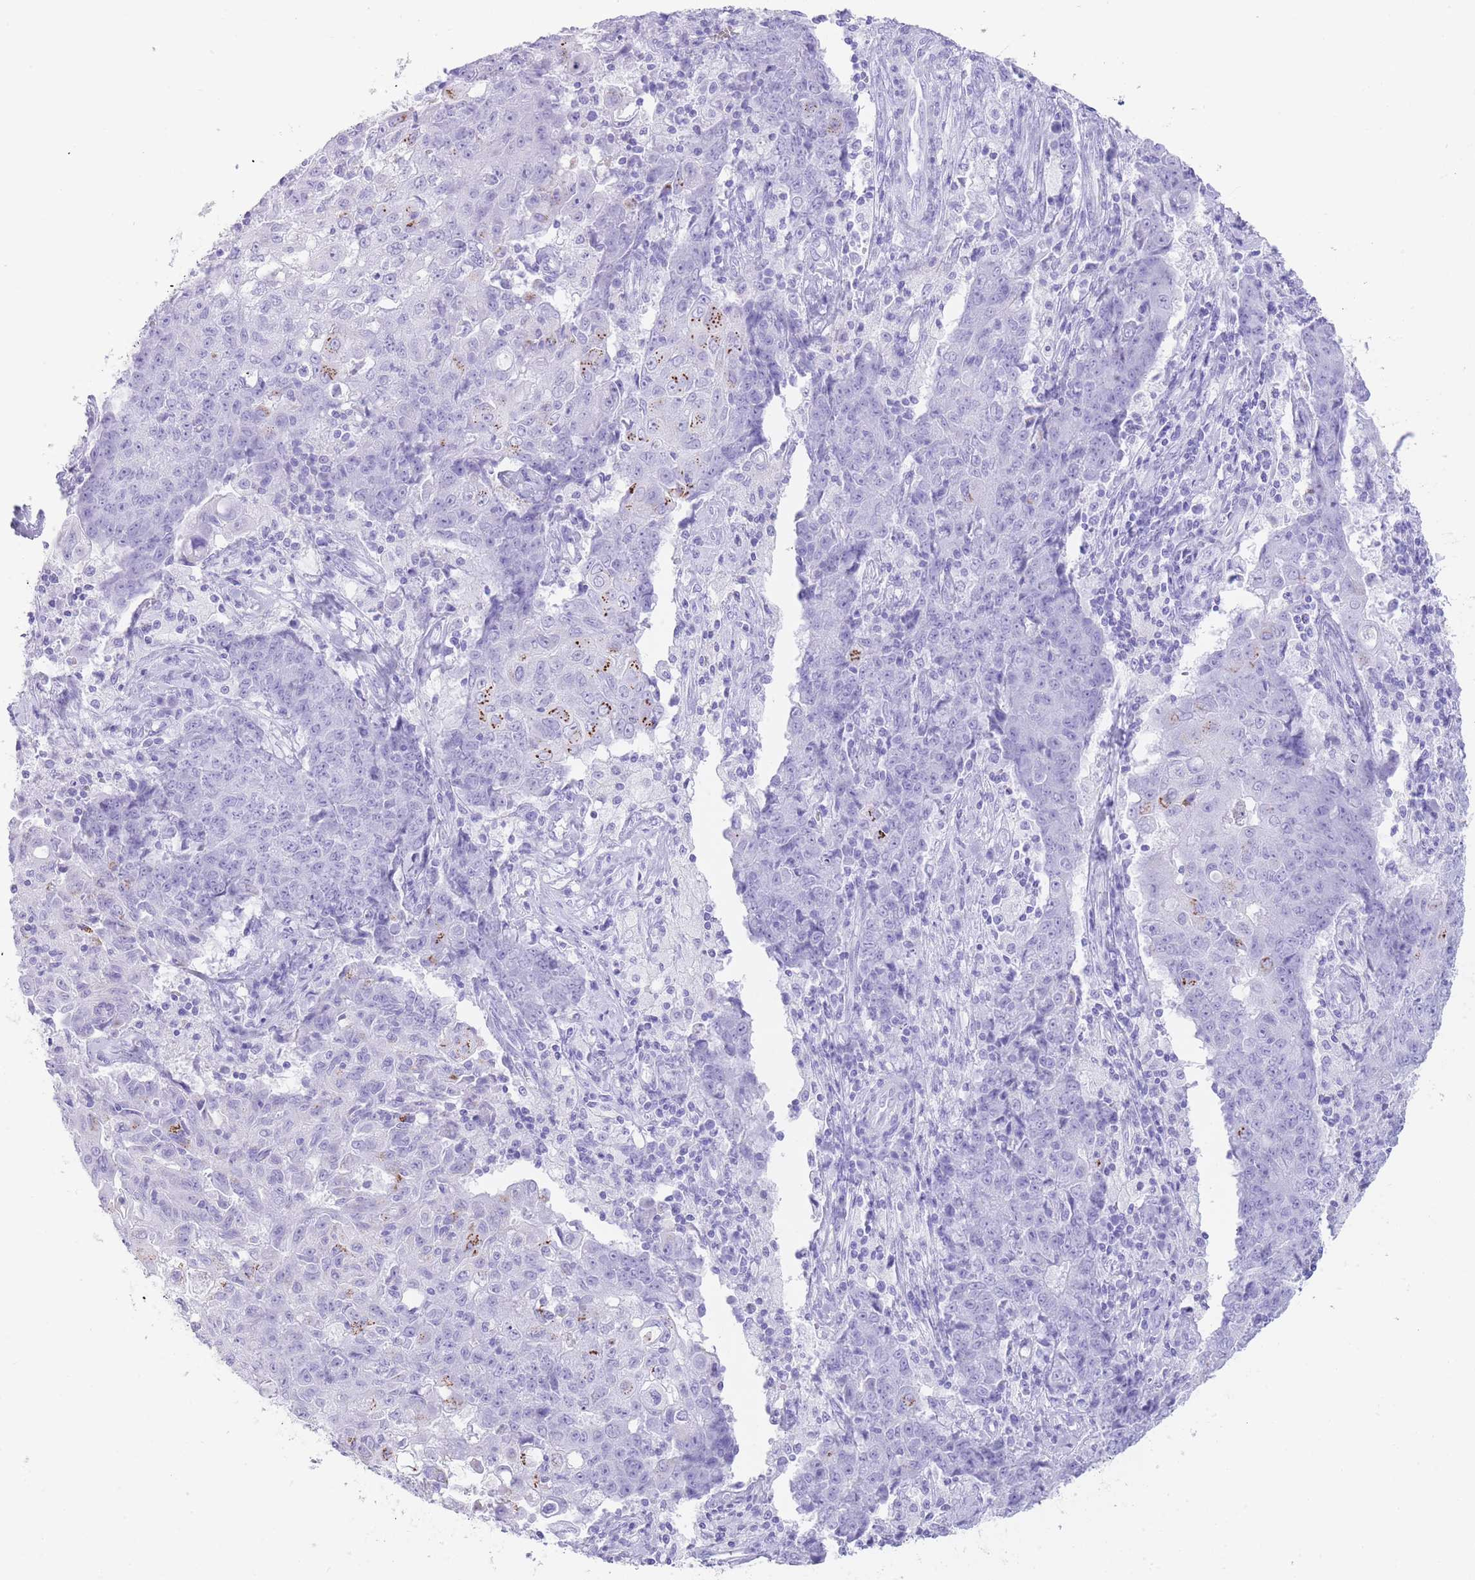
{"staining": {"intensity": "moderate", "quantity": "<25%", "location": "cytoplasmic/membranous"}, "tissue": "ovarian cancer", "cell_type": "Tumor cells", "image_type": "cancer", "snomed": [{"axis": "morphology", "description": "Carcinoma, endometroid"}, {"axis": "topography", "description": "Ovary"}], "caption": "A brown stain shows moderate cytoplasmic/membranous staining of a protein in ovarian endometroid carcinoma tumor cells.", "gene": "ELOA2", "patient": {"sex": "female", "age": 42}}